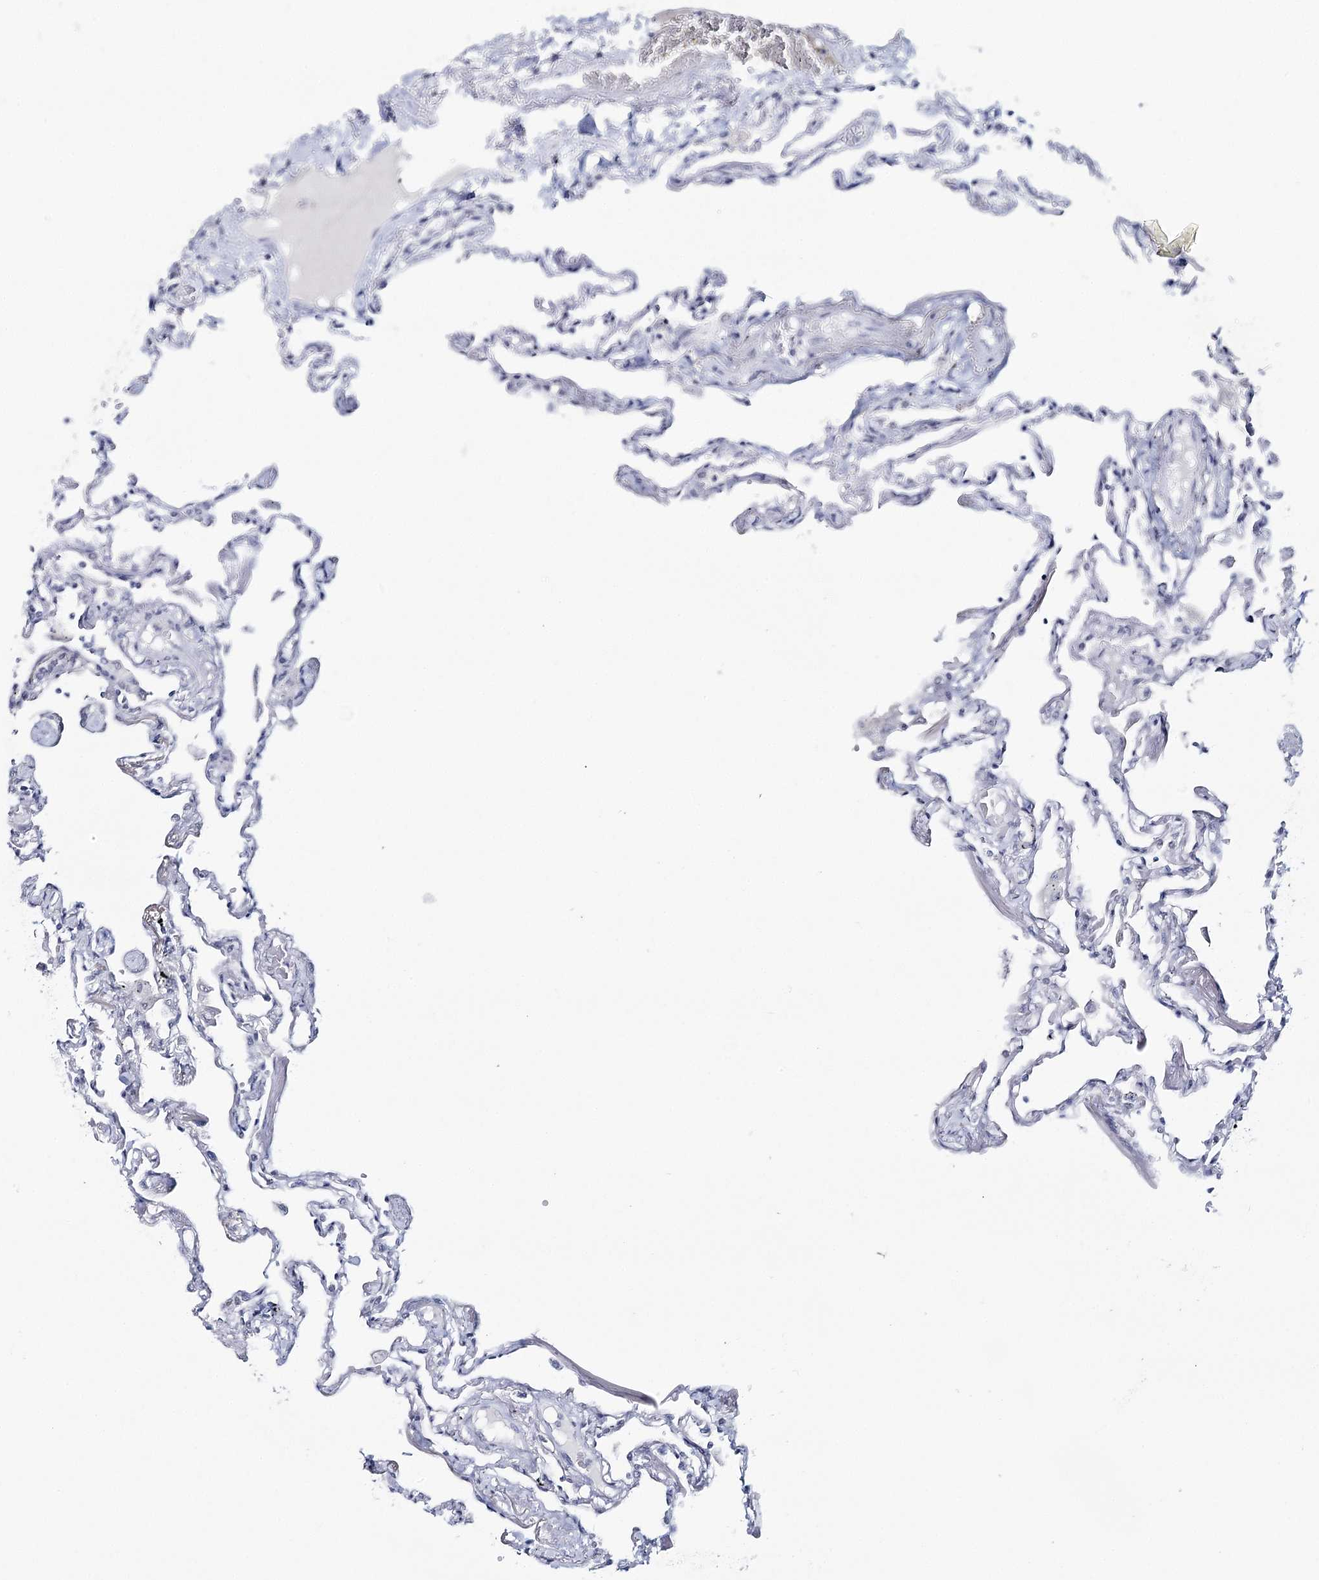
{"staining": {"intensity": "negative", "quantity": "none", "location": "none"}, "tissue": "lung", "cell_type": "Alveolar cells", "image_type": "normal", "snomed": [{"axis": "morphology", "description": "Normal tissue, NOS"}, {"axis": "topography", "description": "Lung"}], "caption": "DAB (3,3'-diaminobenzidine) immunohistochemical staining of benign lung displays no significant staining in alveolar cells.", "gene": "ZC3H8", "patient": {"sex": "female", "age": 67}}